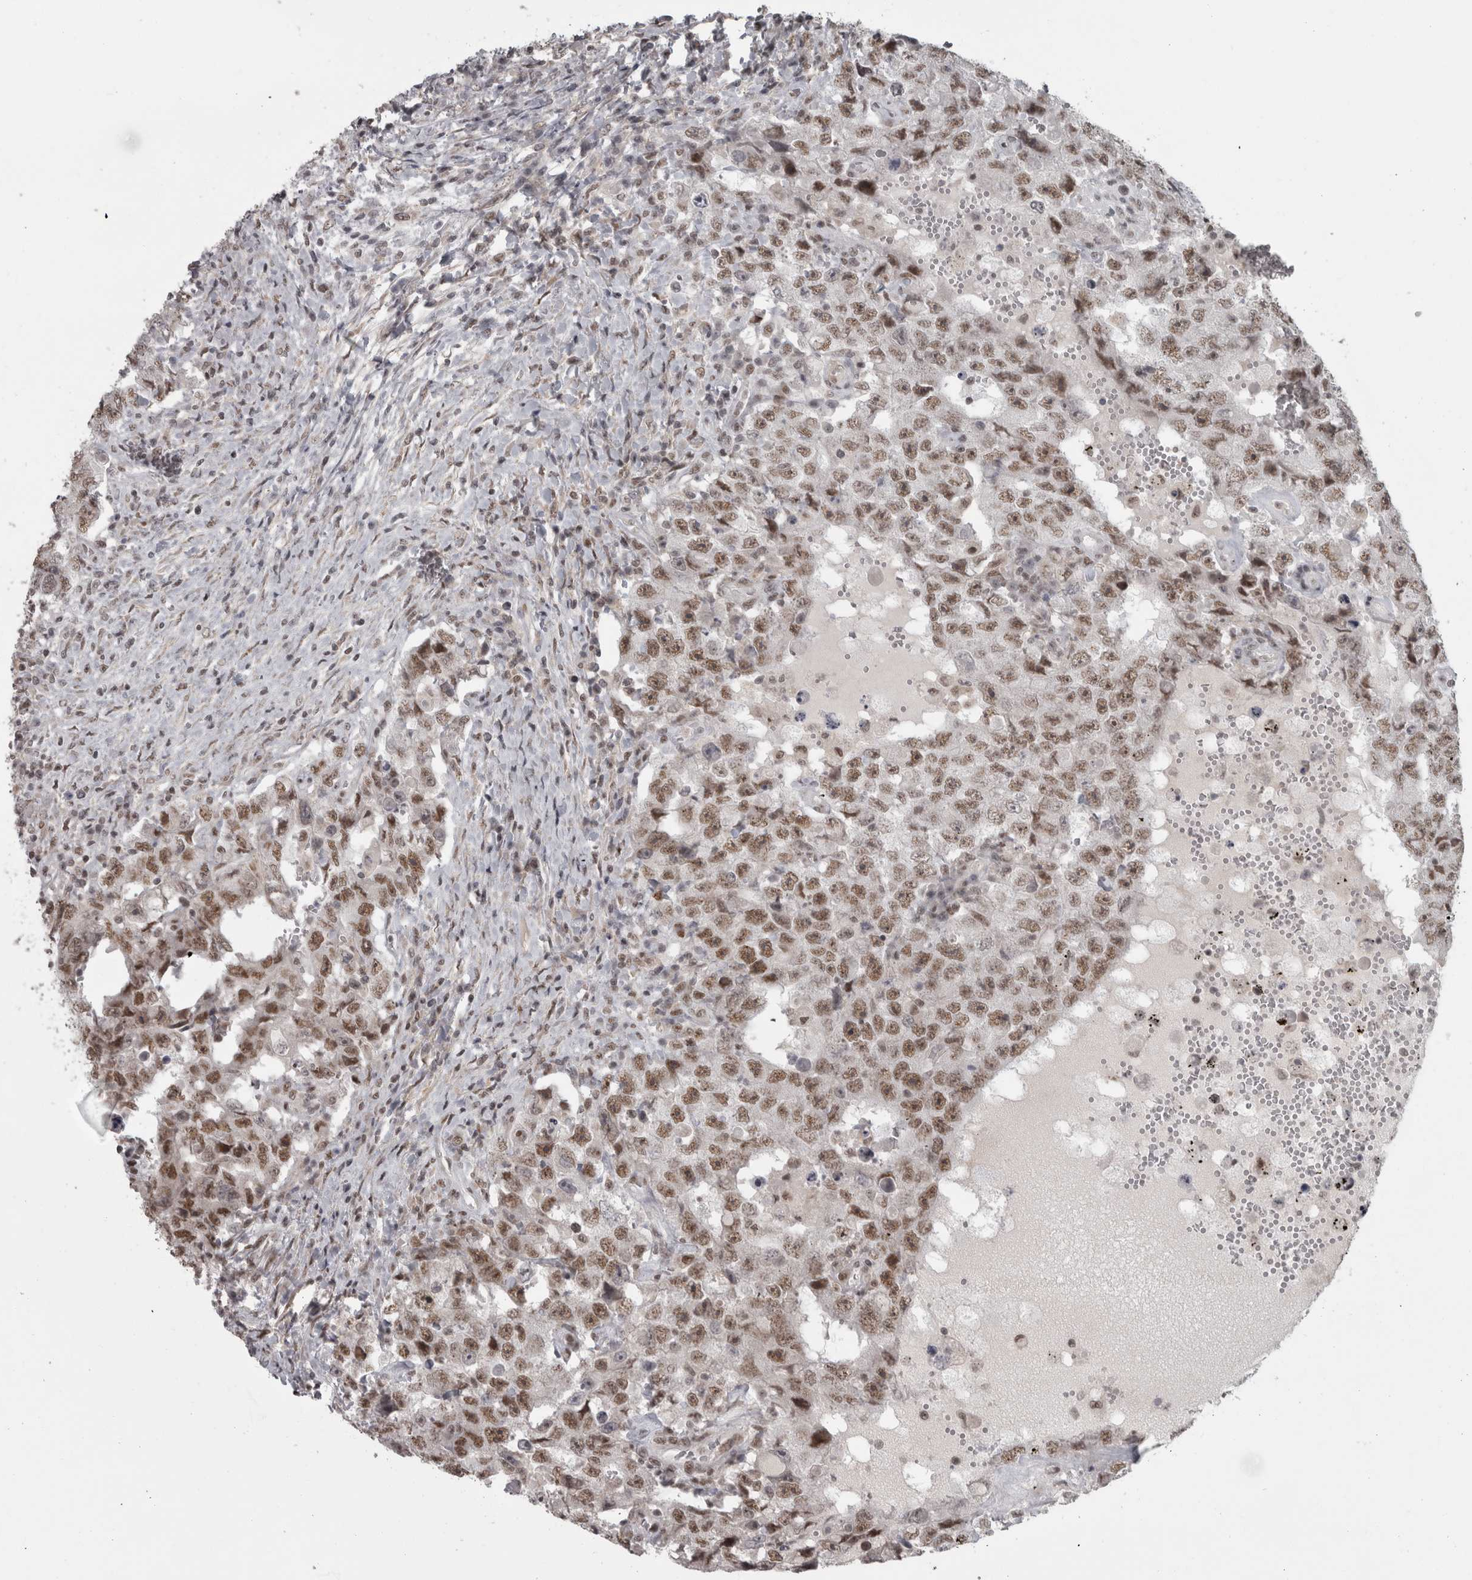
{"staining": {"intensity": "moderate", "quantity": ">75%", "location": "nuclear"}, "tissue": "testis cancer", "cell_type": "Tumor cells", "image_type": "cancer", "snomed": [{"axis": "morphology", "description": "Carcinoma, Embryonal, NOS"}, {"axis": "topography", "description": "Testis"}], "caption": "Protein analysis of testis cancer (embryonal carcinoma) tissue exhibits moderate nuclear expression in about >75% of tumor cells.", "gene": "MICU3", "patient": {"sex": "male", "age": 26}}